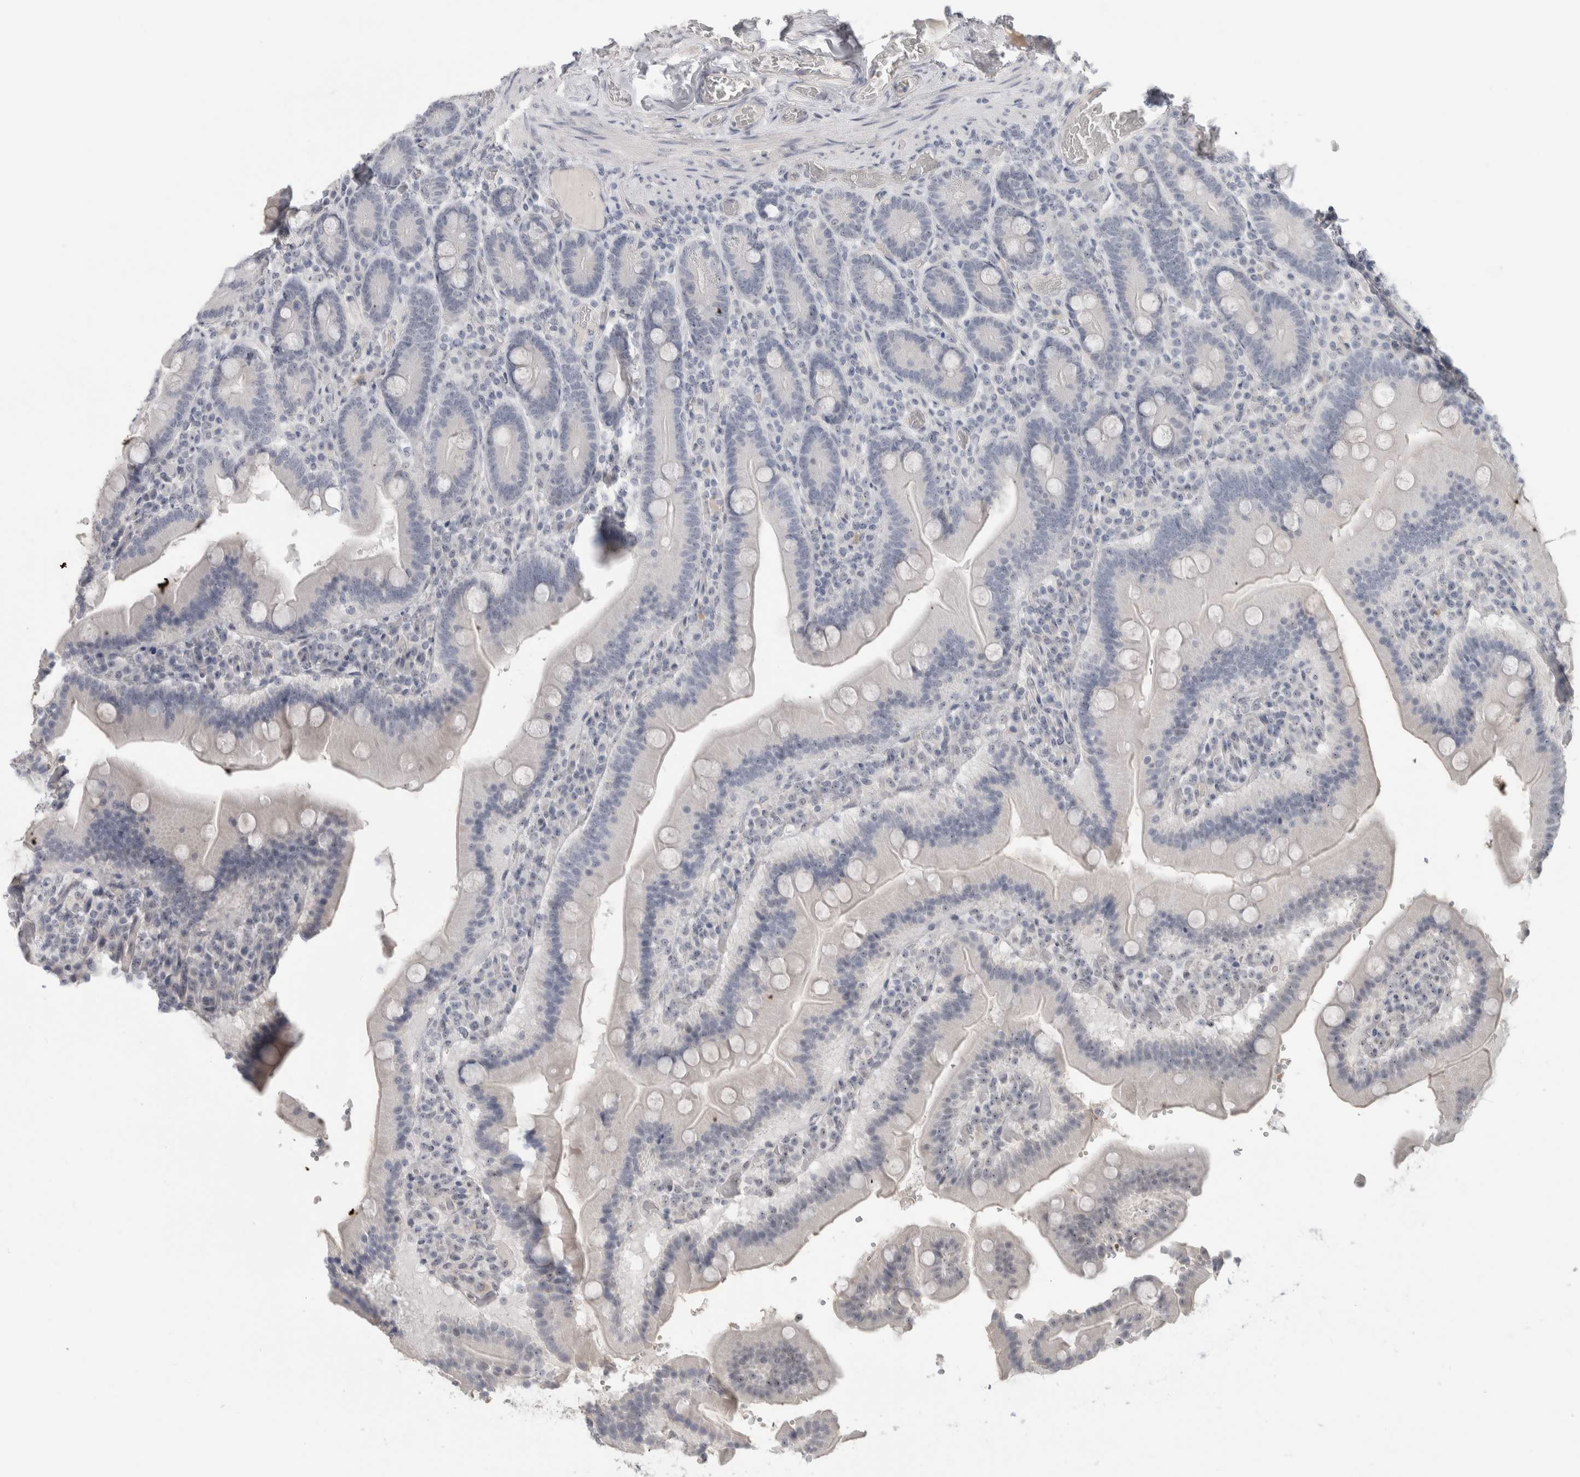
{"staining": {"intensity": "negative", "quantity": "none", "location": "none"}, "tissue": "duodenum", "cell_type": "Glandular cells", "image_type": "normal", "snomed": [{"axis": "morphology", "description": "Normal tissue, NOS"}, {"axis": "topography", "description": "Duodenum"}], "caption": "DAB immunohistochemical staining of unremarkable duodenum exhibits no significant staining in glandular cells.", "gene": "FMR1NB", "patient": {"sex": "female", "age": 62}}